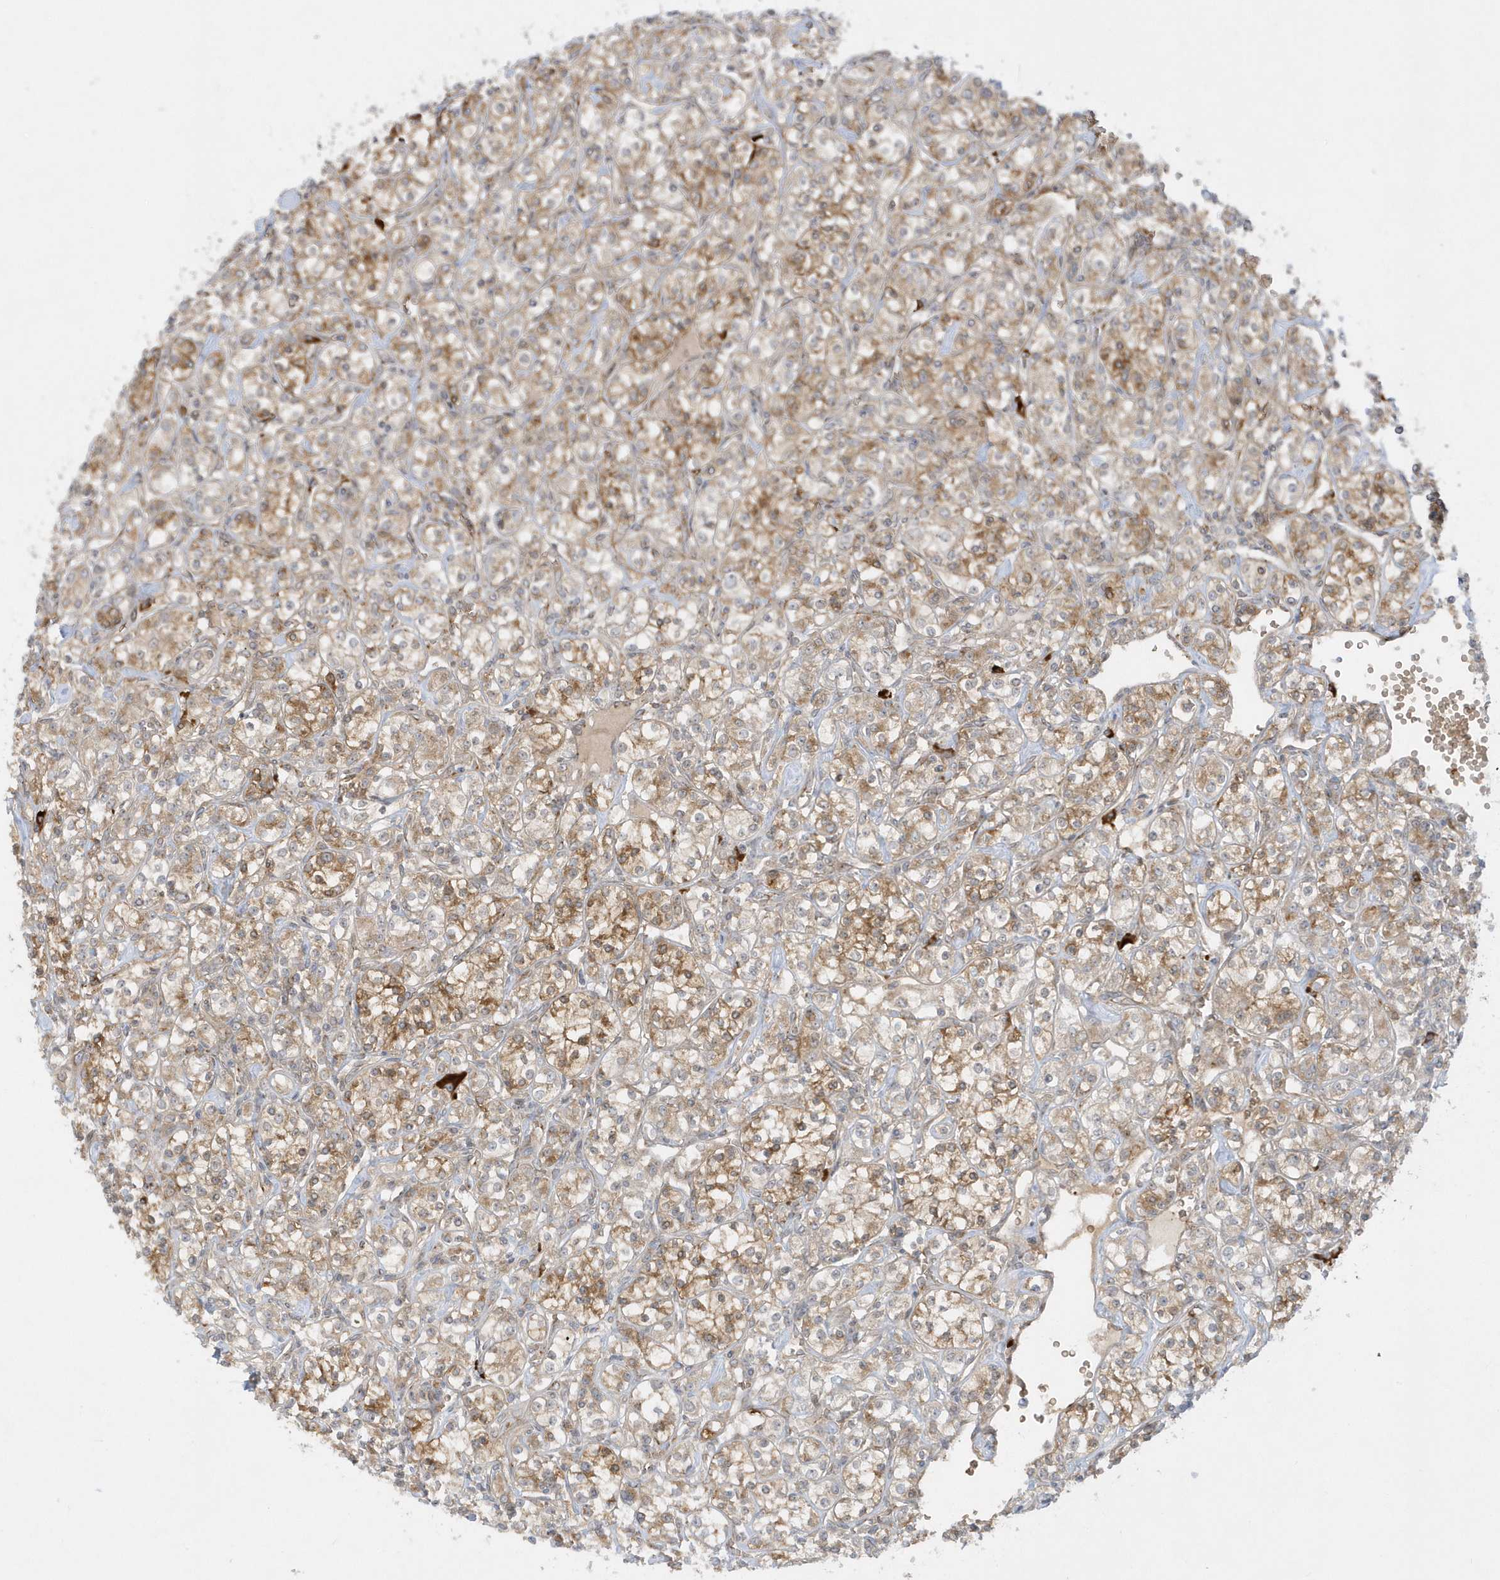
{"staining": {"intensity": "moderate", "quantity": "25%-75%", "location": "cytoplasmic/membranous"}, "tissue": "renal cancer", "cell_type": "Tumor cells", "image_type": "cancer", "snomed": [{"axis": "morphology", "description": "Adenocarcinoma, NOS"}, {"axis": "topography", "description": "Kidney"}], "caption": "The micrograph displays immunohistochemical staining of renal cancer. There is moderate cytoplasmic/membranous positivity is present in approximately 25%-75% of tumor cells.", "gene": "RPP40", "patient": {"sex": "male", "age": 77}}